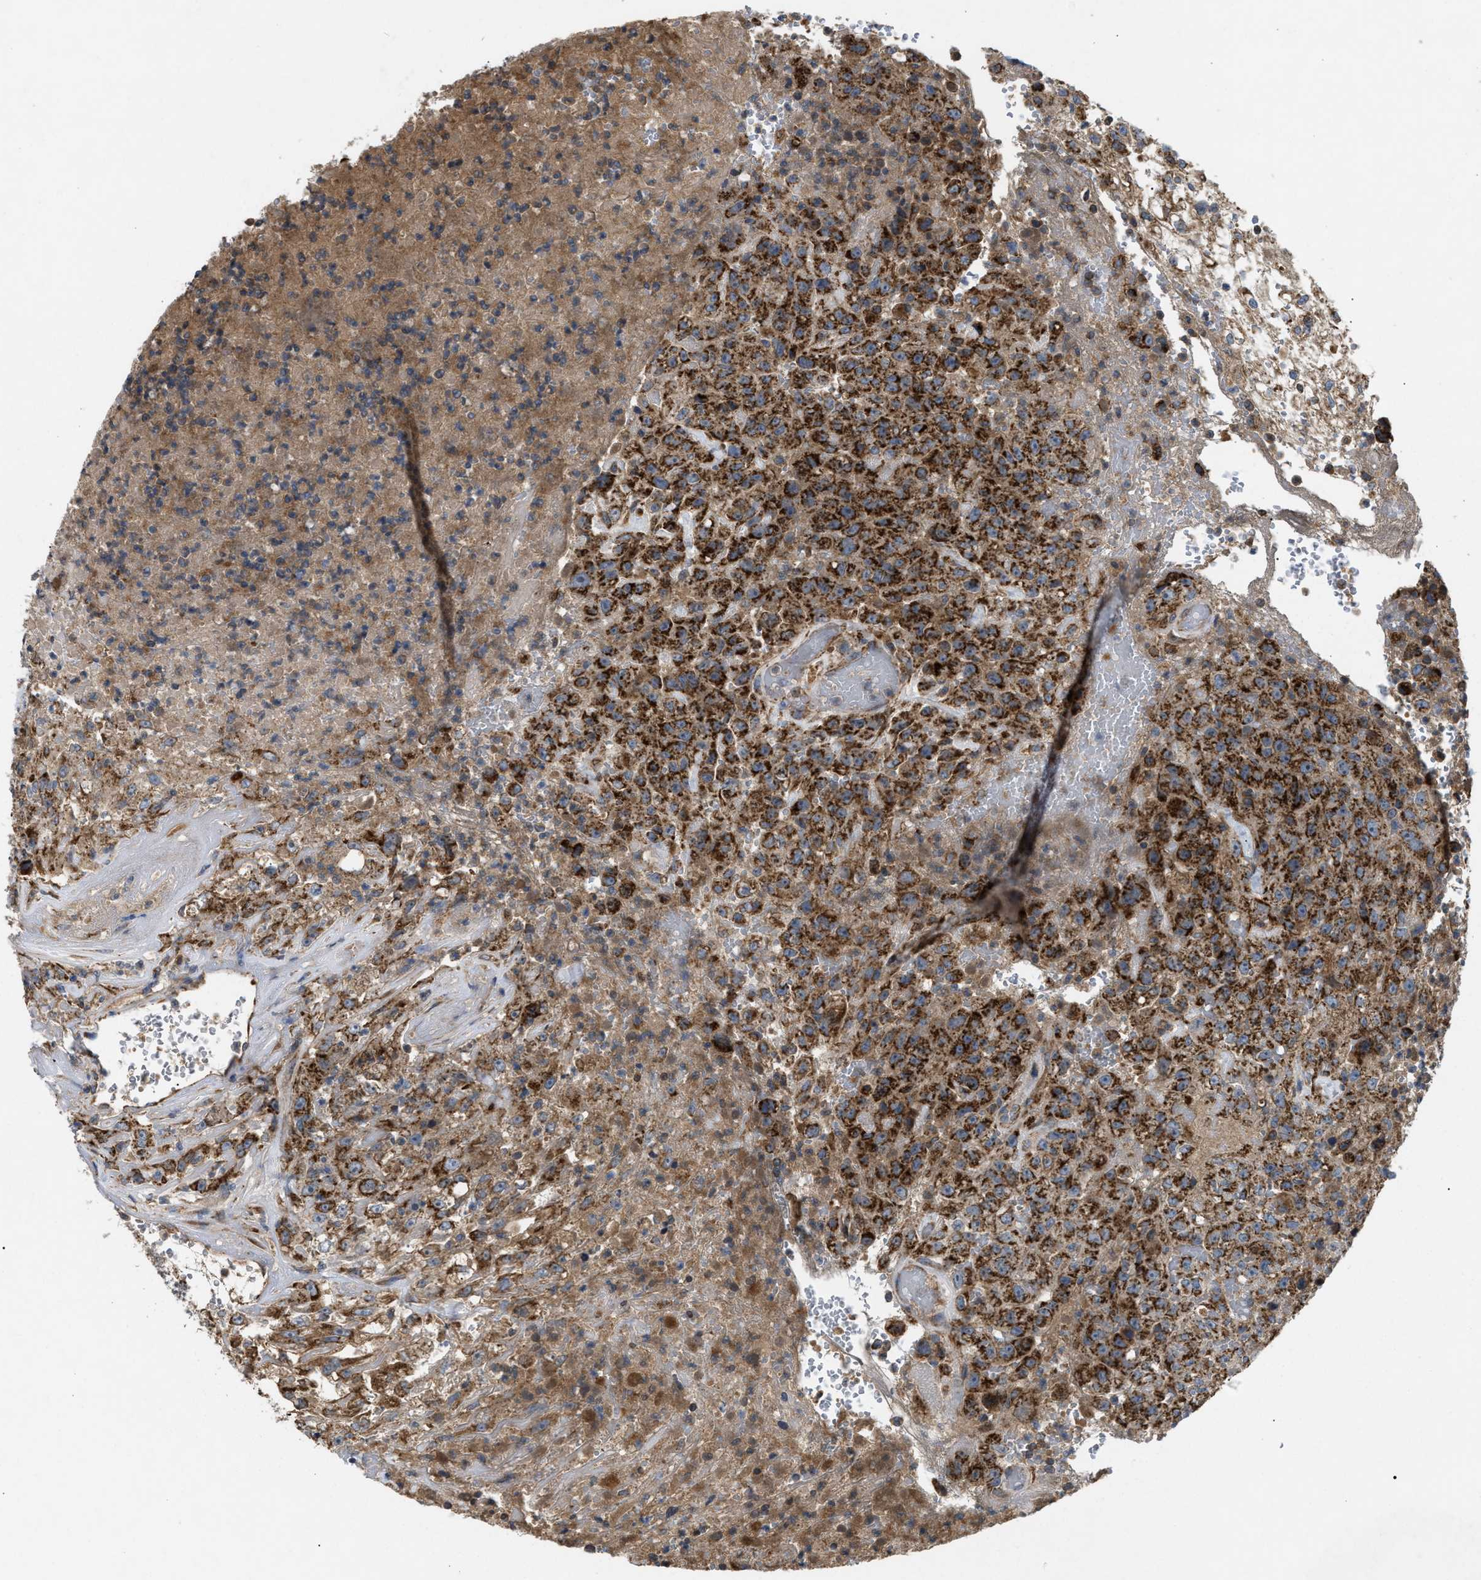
{"staining": {"intensity": "strong", "quantity": ">75%", "location": "cytoplasmic/membranous"}, "tissue": "urothelial cancer", "cell_type": "Tumor cells", "image_type": "cancer", "snomed": [{"axis": "morphology", "description": "Urothelial carcinoma, High grade"}, {"axis": "topography", "description": "Urinary bladder"}], "caption": "The image demonstrates staining of urothelial cancer, revealing strong cytoplasmic/membranous protein positivity (brown color) within tumor cells.", "gene": "TACO1", "patient": {"sex": "male", "age": 46}}